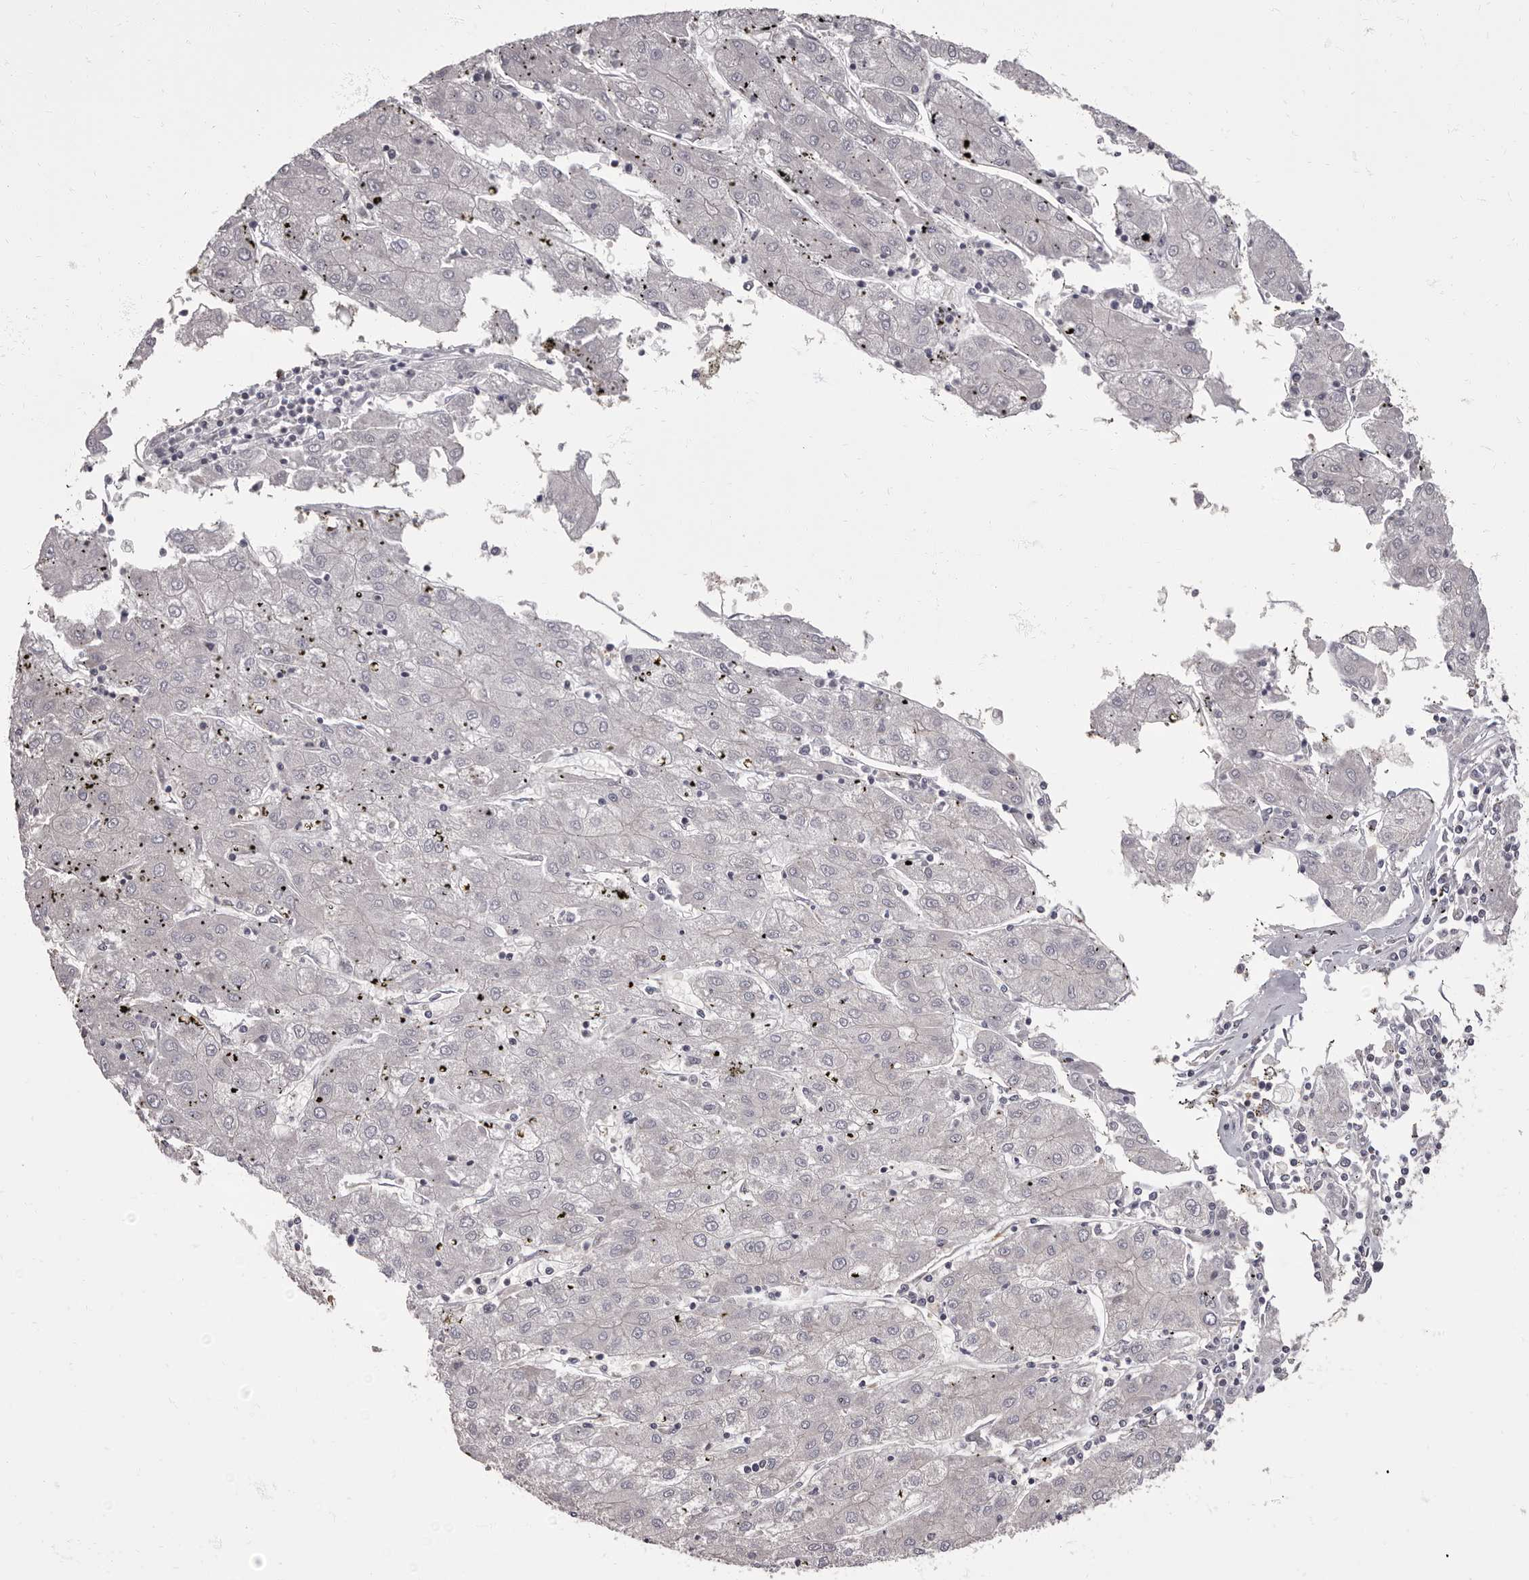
{"staining": {"intensity": "negative", "quantity": "none", "location": "none"}, "tissue": "liver cancer", "cell_type": "Tumor cells", "image_type": "cancer", "snomed": [{"axis": "morphology", "description": "Carcinoma, Hepatocellular, NOS"}, {"axis": "topography", "description": "Liver"}], "caption": "Human liver cancer stained for a protein using immunohistochemistry shows no staining in tumor cells.", "gene": "APEH", "patient": {"sex": "male", "age": 72}}